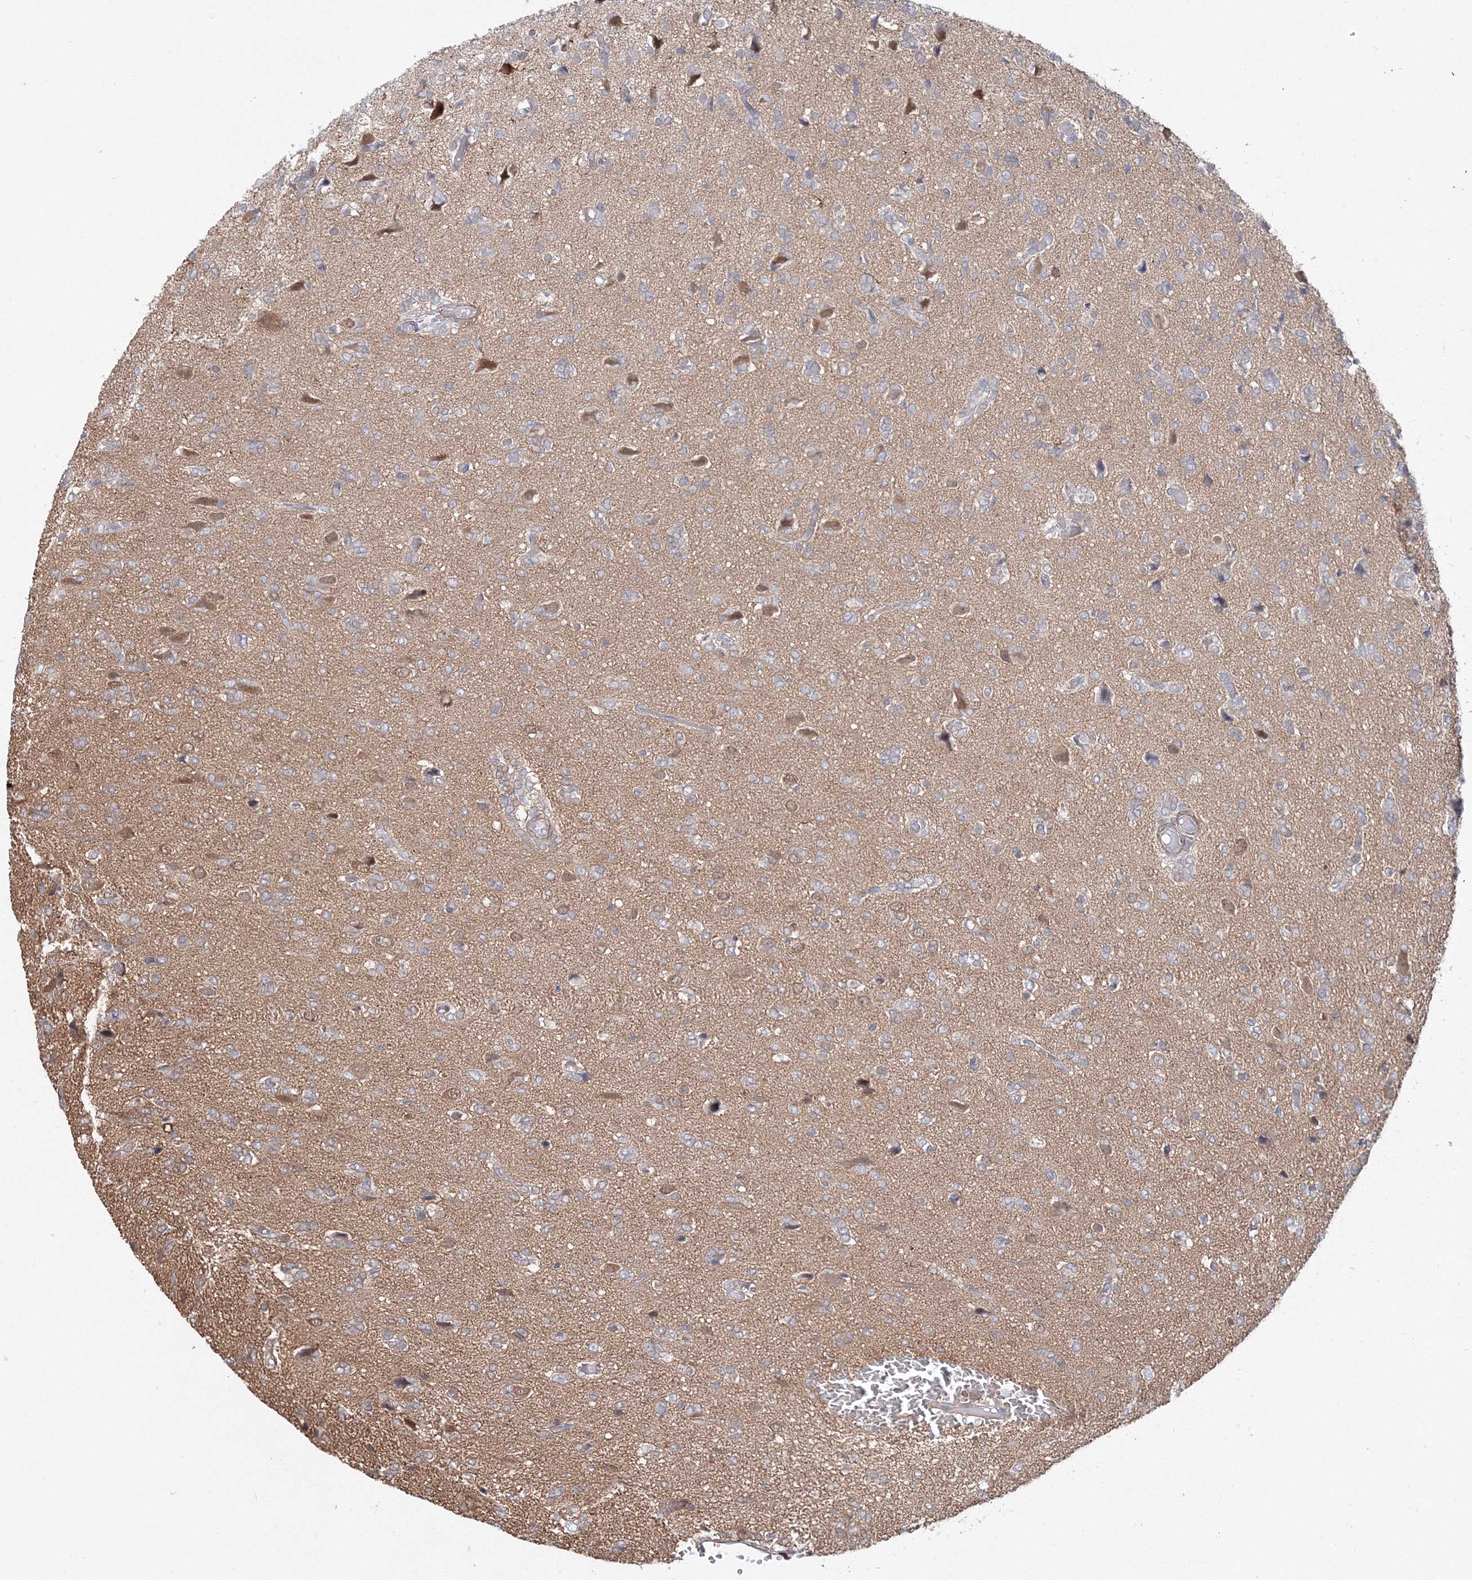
{"staining": {"intensity": "weak", "quantity": "<25%", "location": "cytoplasmic/membranous"}, "tissue": "glioma", "cell_type": "Tumor cells", "image_type": "cancer", "snomed": [{"axis": "morphology", "description": "Glioma, malignant, High grade"}, {"axis": "topography", "description": "Brain"}], "caption": "Tumor cells show no significant expression in glioma. (Brightfield microscopy of DAB (3,3'-diaminobenzidine) immunohistochemistry (IHC) at high magnification).", "gene": "ARHGAP21", "patient": {"sex": "female", "age": 59}}